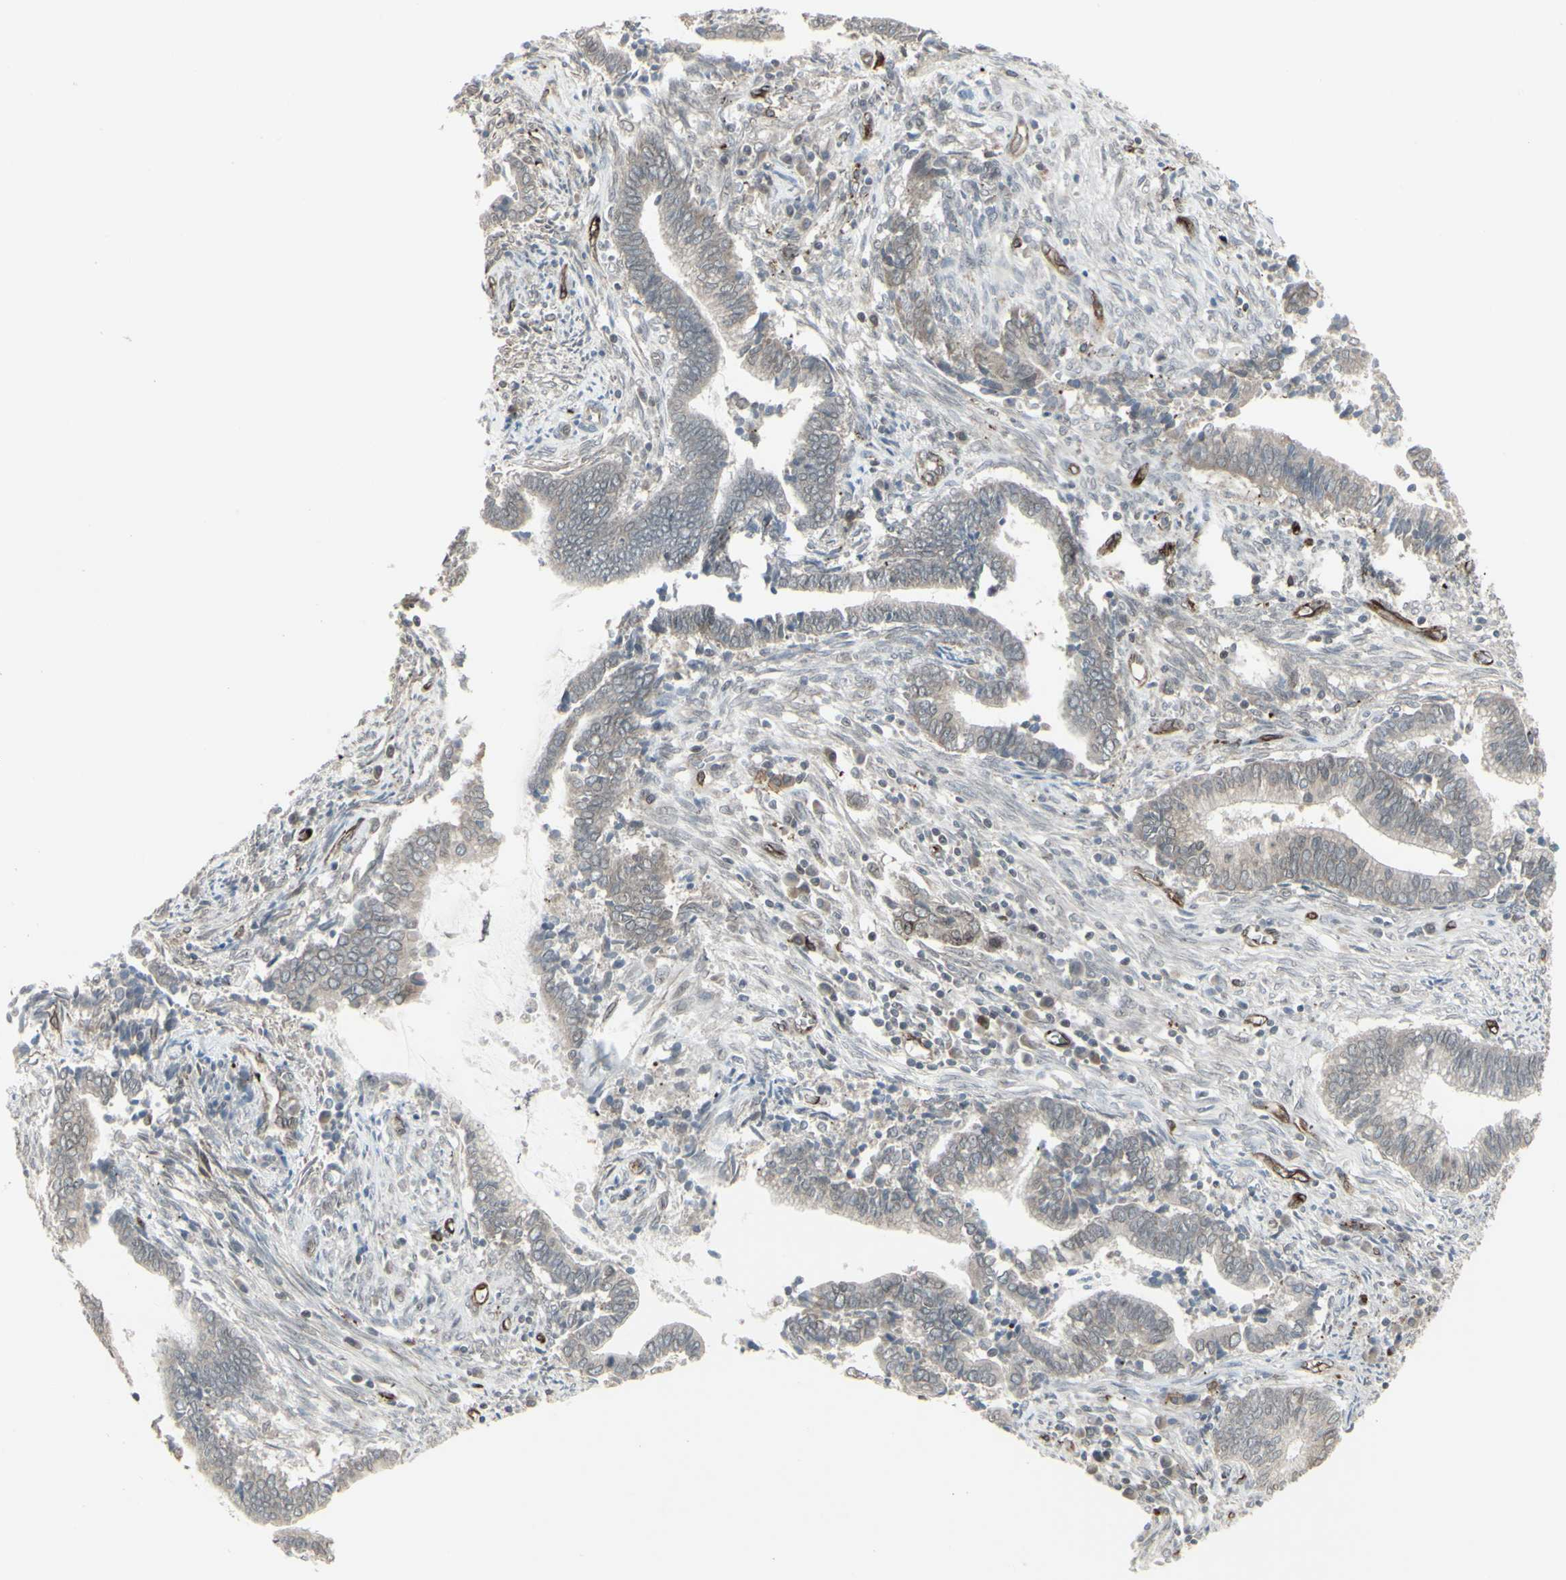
{"staining": {"intensity": "weak", "quantity": ">75%", "location": "cytoplasmic/membranous,nuclear"}, "tissue": "cervical cancer", "cell_type": "Tumor cells", "image_type": "cancer", "snomed": [{"axis": "morphology", "description": "Adenocarcinoma, NOS"}, {"axis": "topography", "description": "Cervix"}], "caption": "Cervical cancer tissue shows weak cytoplasmic/membranous and nuclear expression in approximately >75% of tumor cells, visualized by immunohistochemistry. (Brightfield microscopy of DAB IHC at high magnification).", "gene": "DTX3L", "patient": {"sex": "female", "age": 44}}